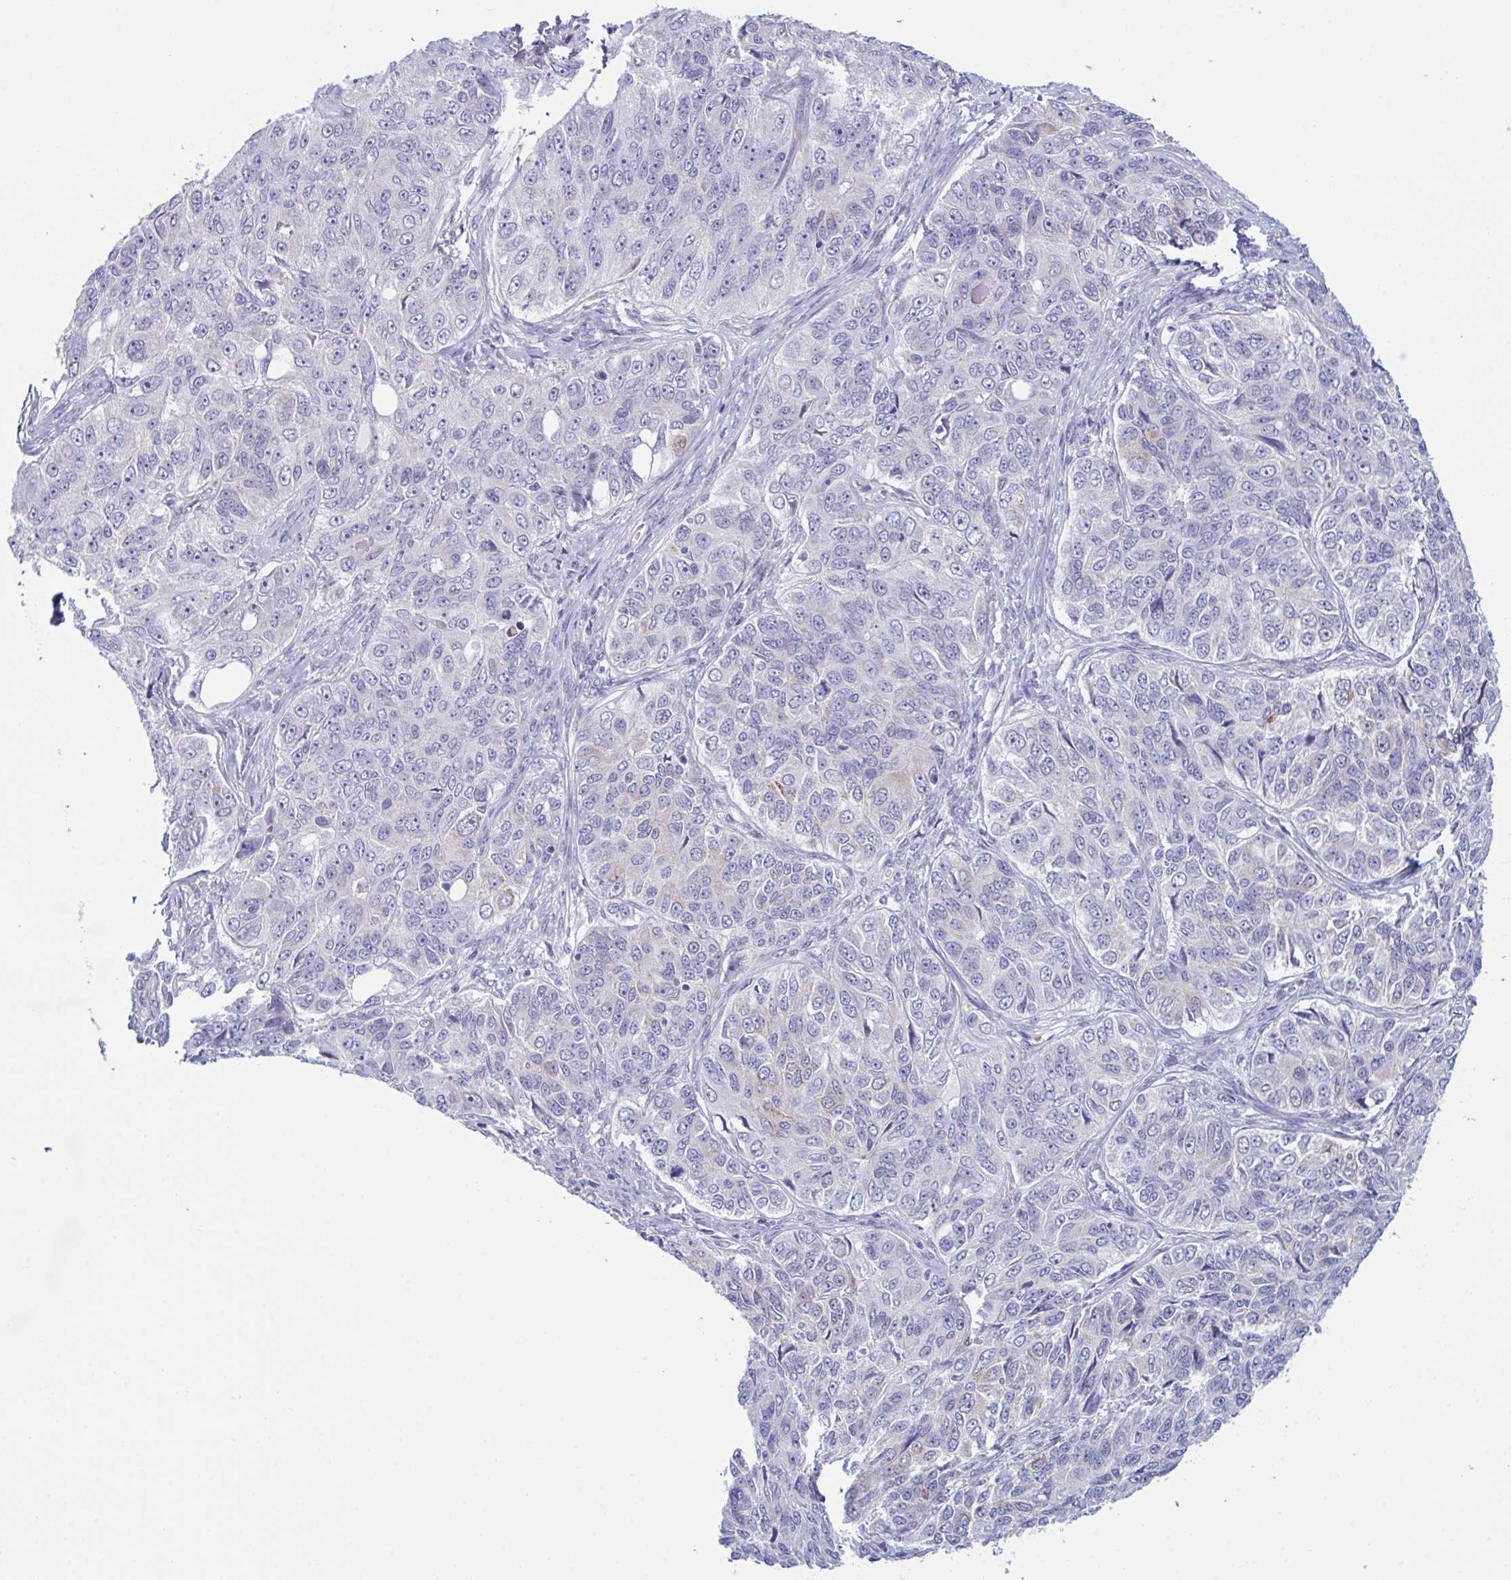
{"staining": {"intensity": "weak", "quantity": "<25%", "location": "cytoplasmic/membranous"}, "tissue": "ovarian cancer", "cell_type": "Tumor cells", "image_type": "cancer", "snomed": [{"axis": "morphology", "description": "Carcinoma, endometroid"}, {"axis": "topography", "description": "Ovary"}], "caption": "IHC of endometroid carcinoma (ovarian) shows no expression in tumor cells.", "gene": "BBS1", "patient": {"sex": "female", "age": 51}}